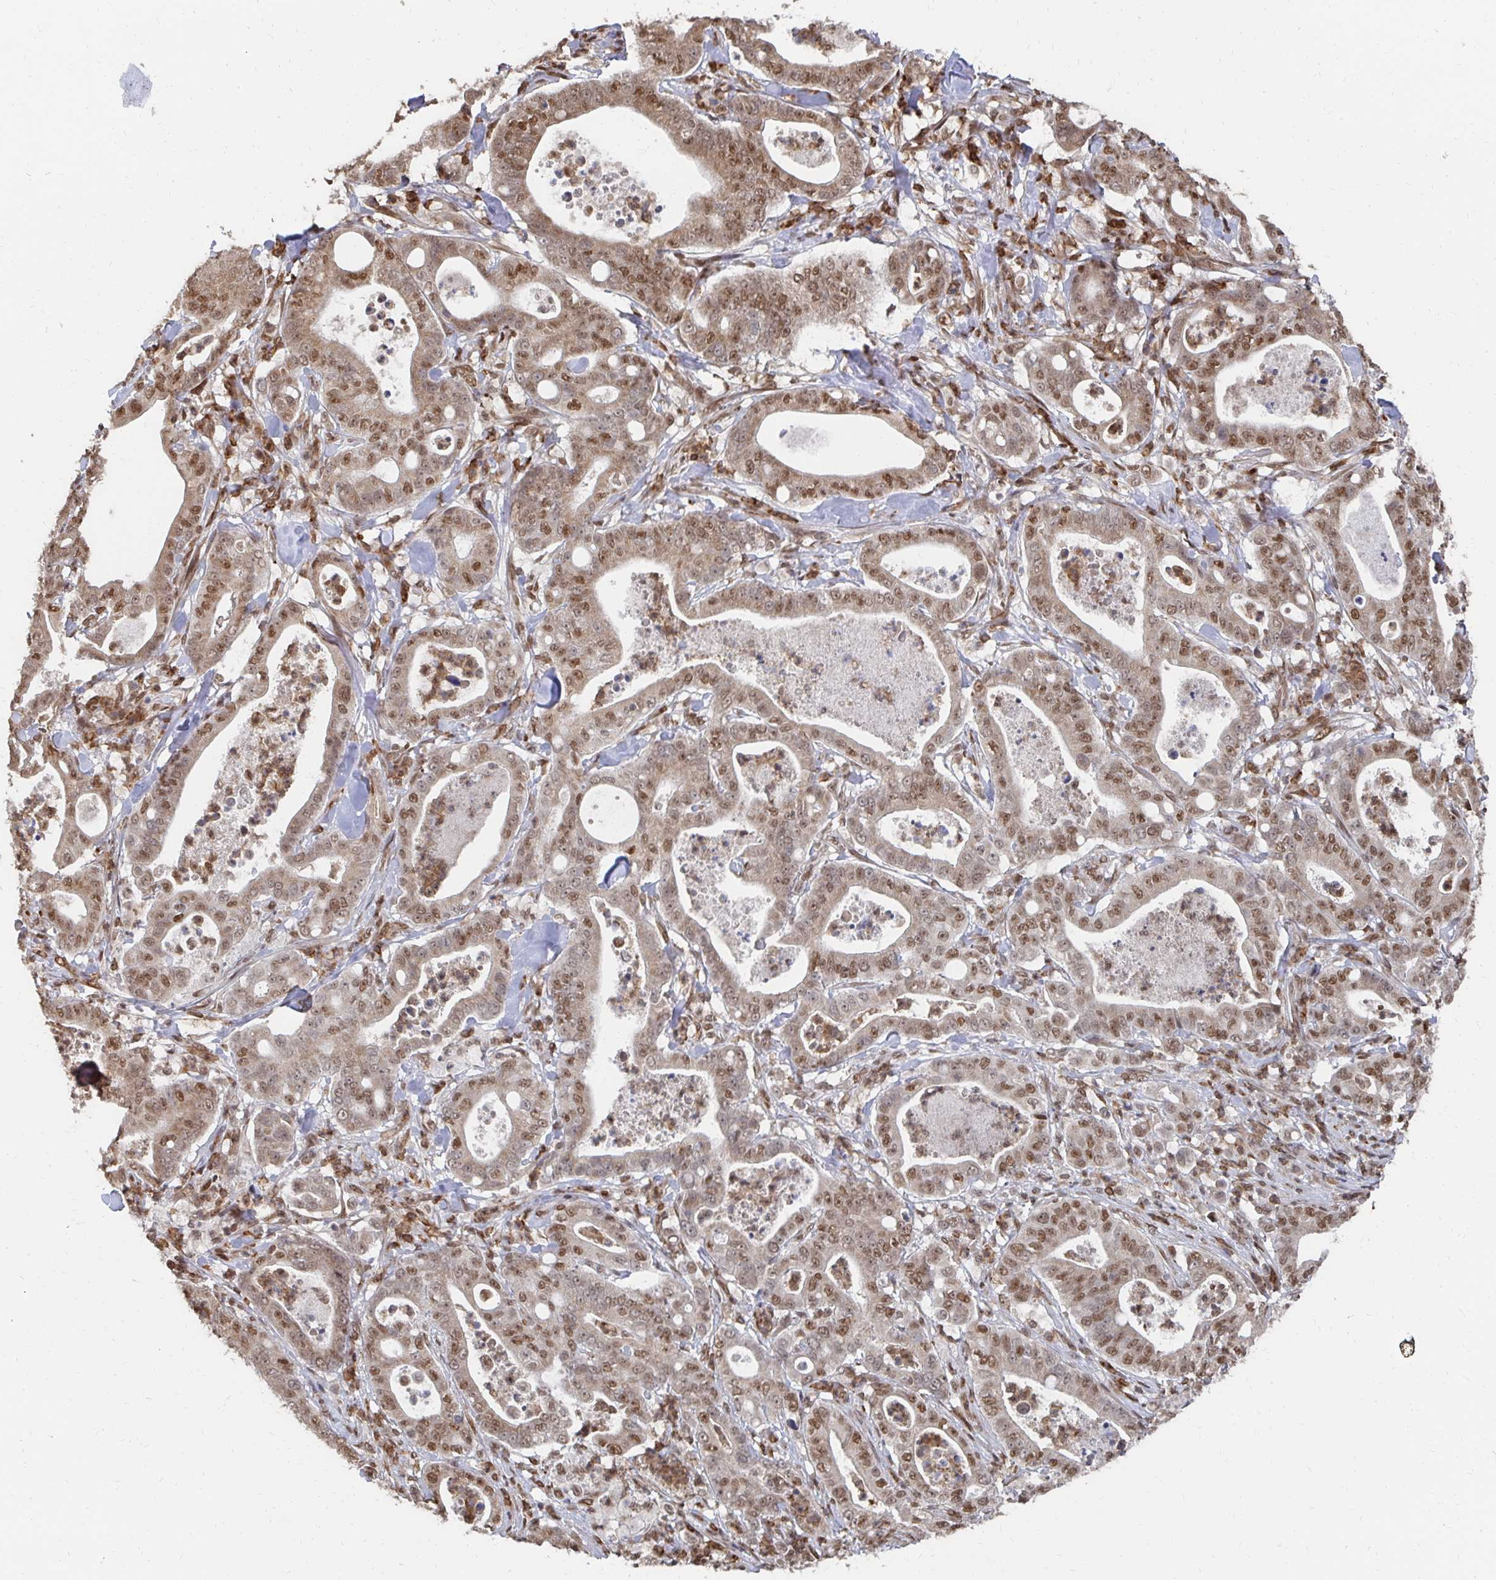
{"staining": {"intensity": "moderate", "quantity": ">75%", "location": "cytoplasmic/membranous,nuclear"}, "tissue": "pancreatic cancer", "cell_type": "Tumor cells", "image_type": "cancer", "snomed": [{"axis": "morphology", "description": "Adenocarcinoma, NOS"}, {"axis": "topography", "description": "Pancreas"}], "caption": "Pancreatic adenocarcinoma was stained to show a protein in brown. There is medium levels of moderate cytoplasmic/membranous and nuclear staining in approximately >75% of tumor cells.", "gene": "GTF3C6", "patient": {"sex": "male", "age": 71}}